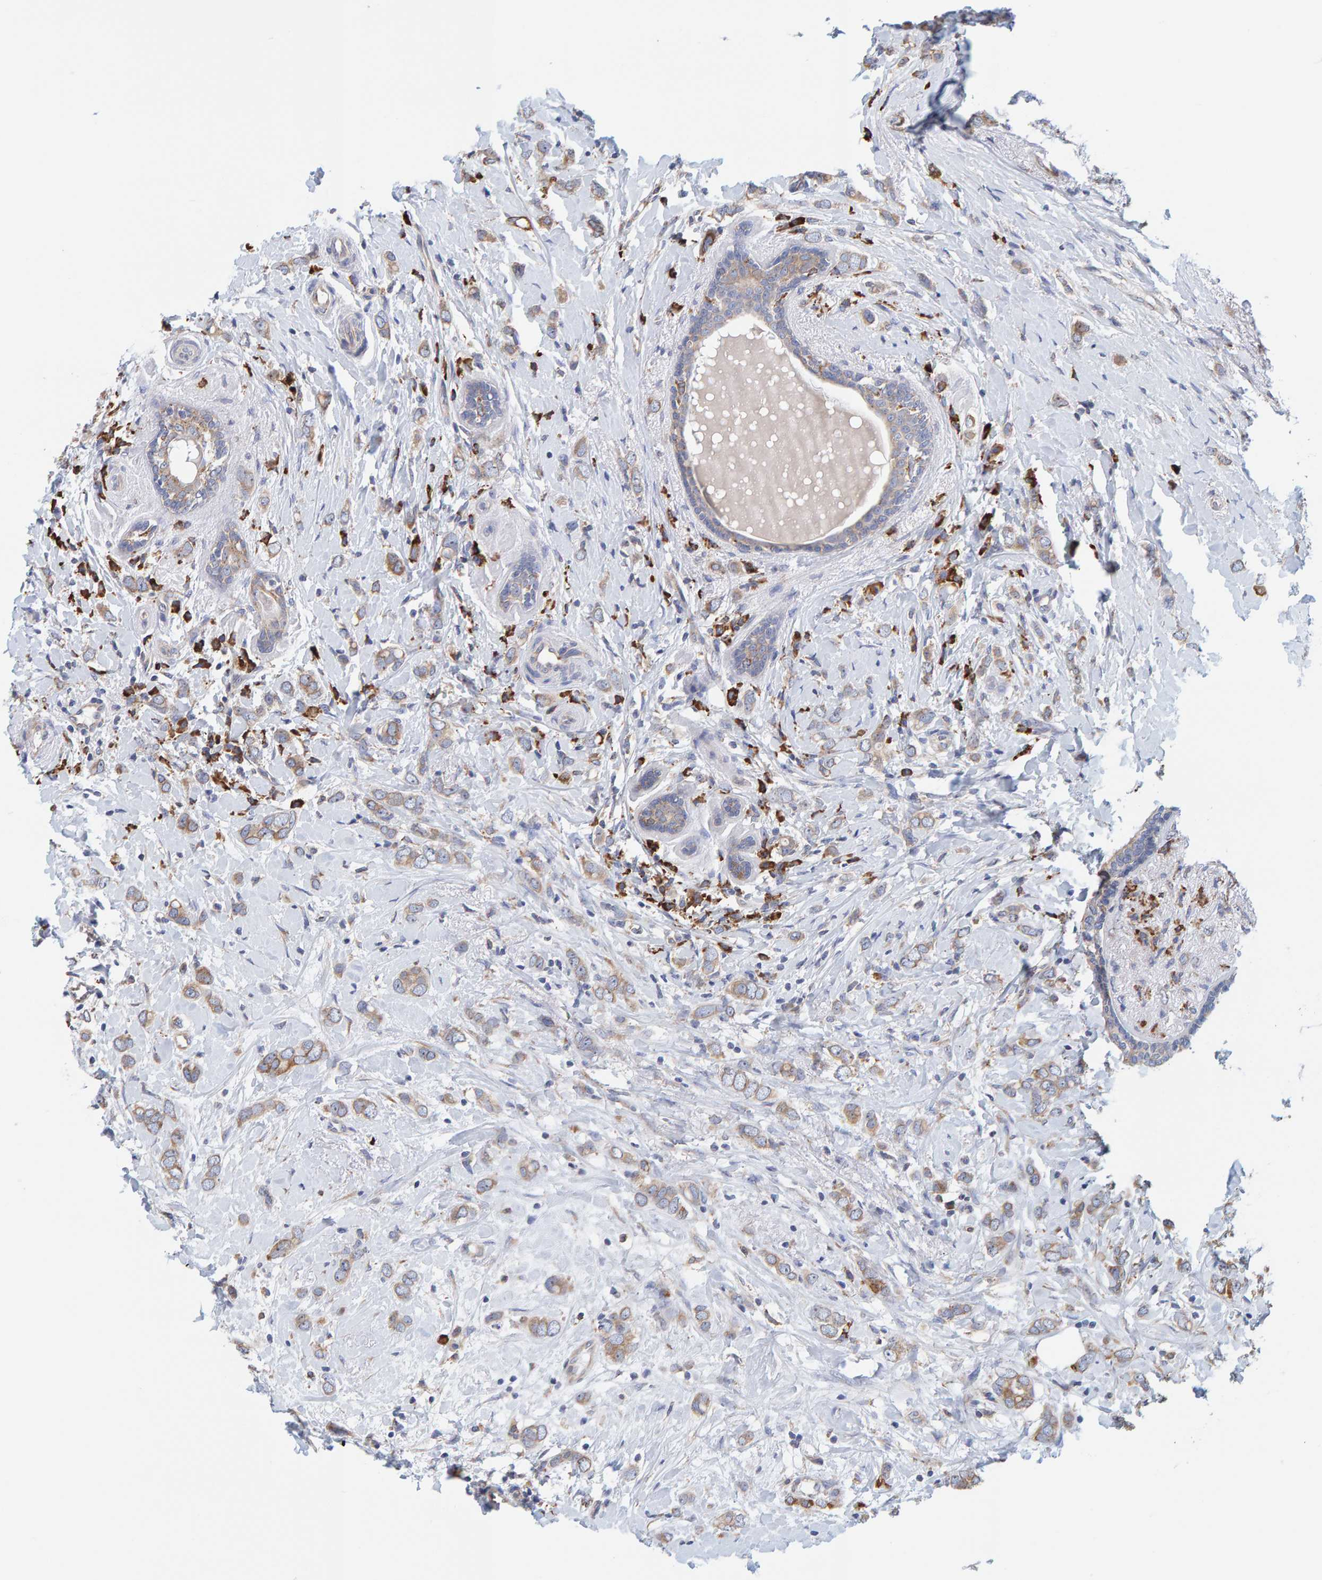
{"staining": {"intensity": "moderate", "quantity": ">75%", "location": "cytoplasmic/membranous"}, "tissue": "breast cancer", "cell_type": "Tumor cells", "image_type": "cancer", "snomed": [{"axis": "morphology", "description": "Normal tissue, NOS"}, {"axis": "morphology", "description": "Lobular carcinoma"}, {"axis": "topography", "description": "Breast"}], "caption": "Breast lobular carcinoma stained with a protein marker reveals moderate staining in tumor cells.", "gene": "SGPL1", "patient": {"sex": "female", "age": 47}}